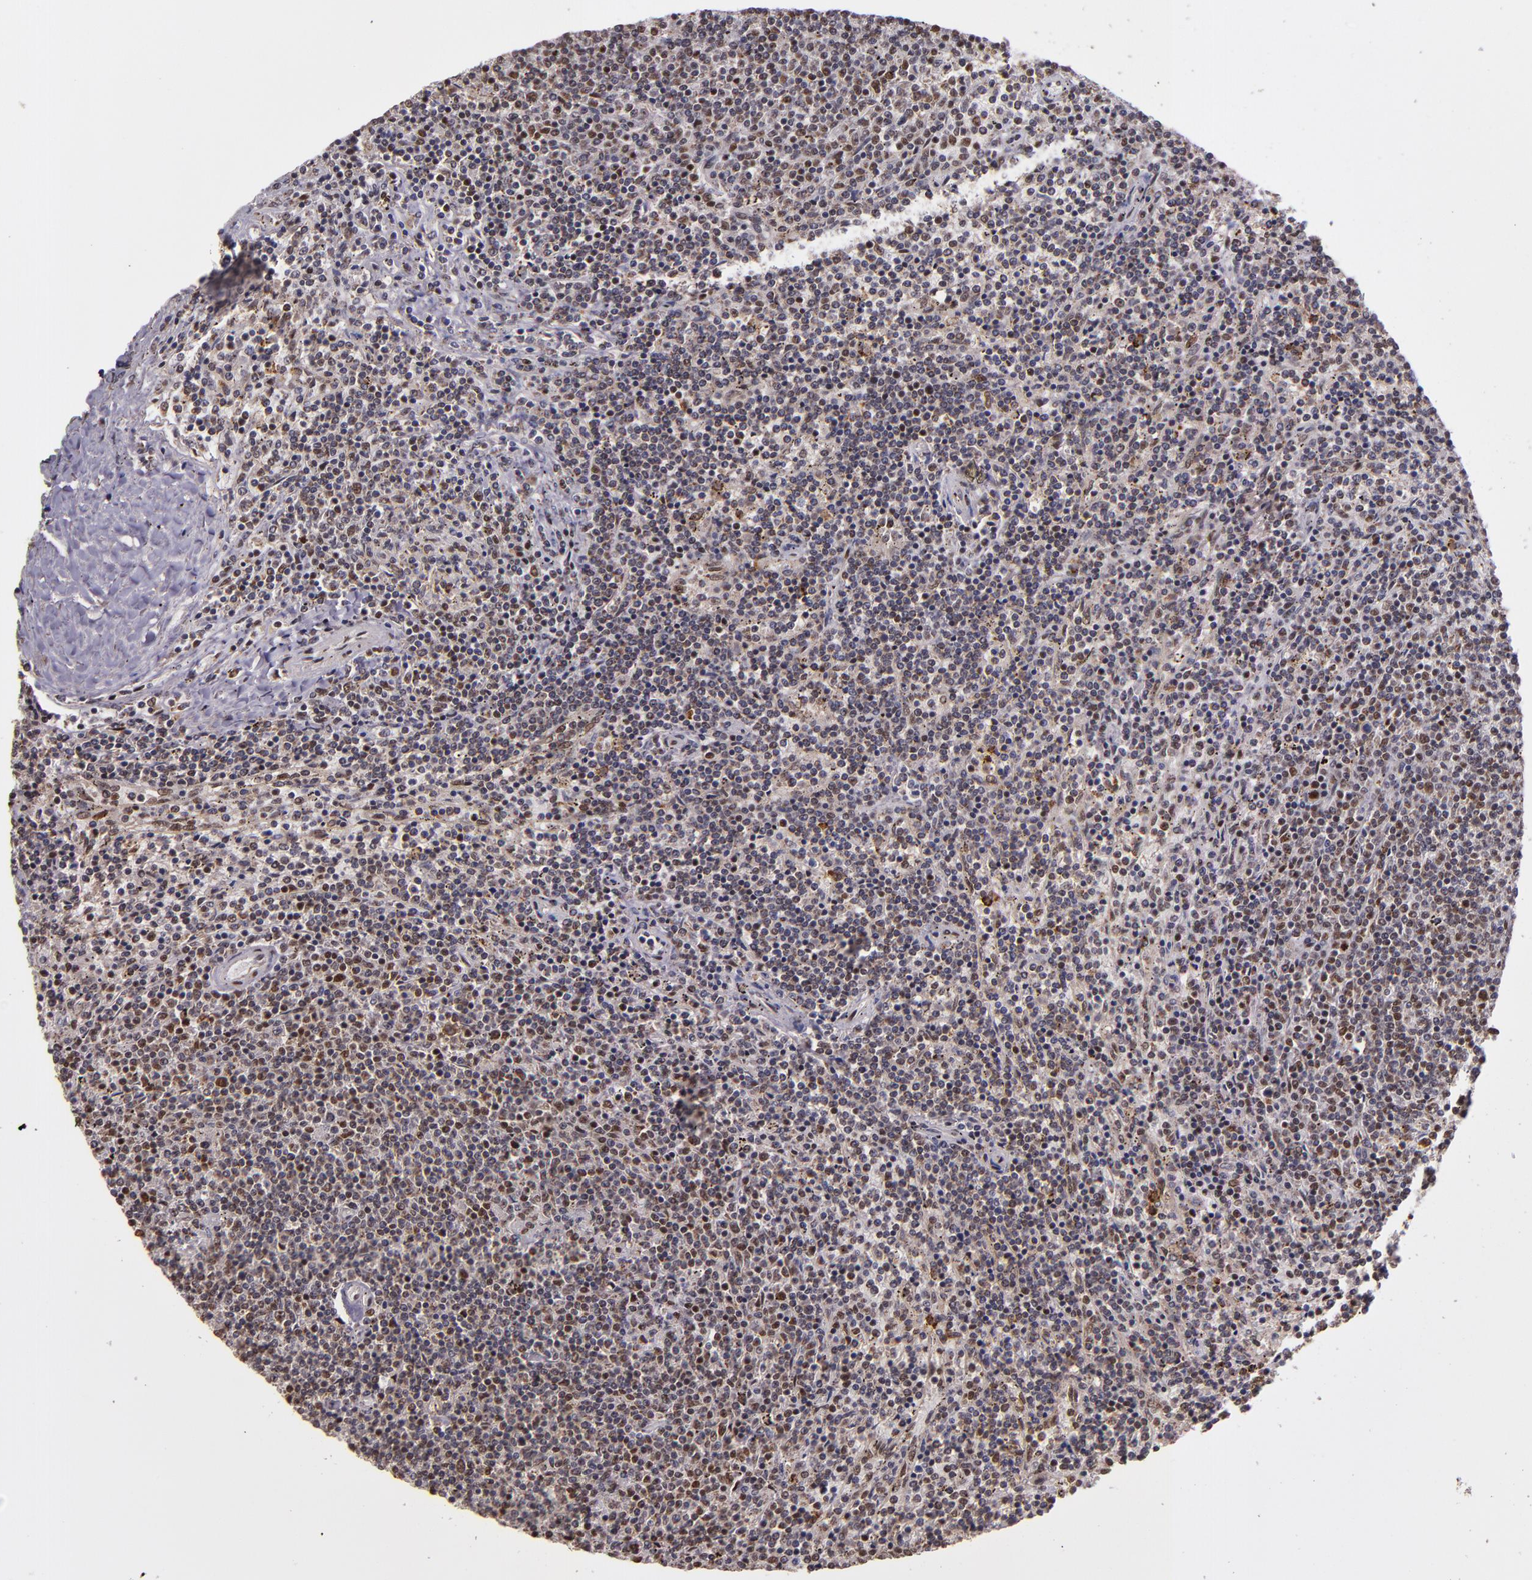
{"staining": {"intensity": "weak", "quantity": "25%-75%", "location": "nuclear"}, "tissue": "lymphoma", "cell_type": "Tumor cells", "image_type": "cancer", "snomed": [{"axis": "morphology", "description": "Malignant lymphoma, non-Hodgkin's type, Low grade"}, {"axis": "topography", "description": "Spleen"}], "caption": "Weak nuclear positivity for a protein is appreciated in approximately 25%-75% of tumor cells of lymphoma using immunohistochemistry (IHC).", "gene": "CECR2", "patient": {"sex": "female", "age": 50}}